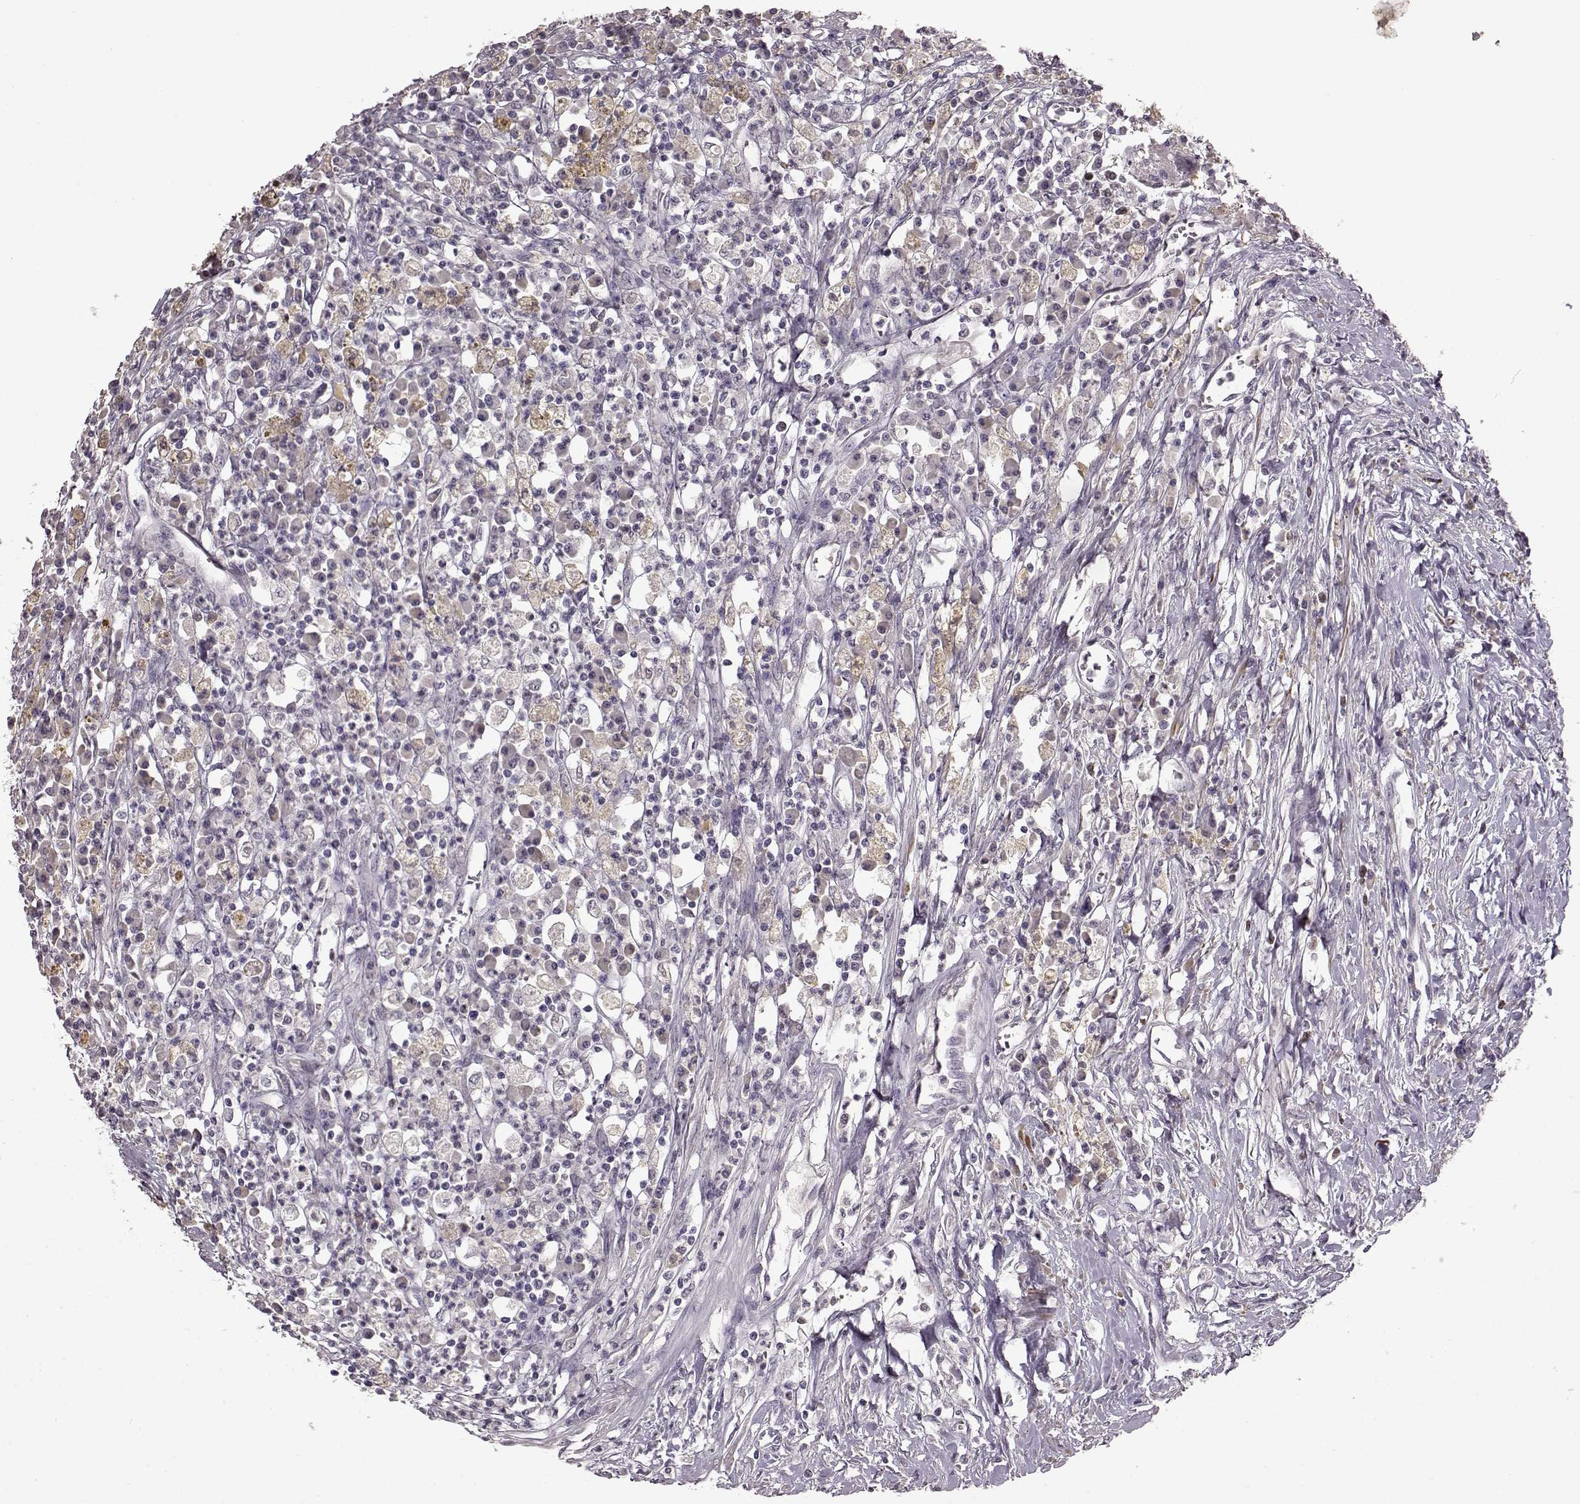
{"staining": {"intensity": "negative", "quantity": "none", "location": "none"}, "tissue": "colorectal cancer", "cell_type": "Tumor cells", "image_type": "cancer", "snomed": [{"axis": "morphology", "description": "Adenocarcinoma, NOS"}, {"axis": "topography", "description": "Rectum"}], "caption": "Tumor cells are negative for brown protein staining in colorectal cancer (adenocarcinoma). (Stains: DAB (3,3'-diaminobenzidine) IHC with hematoxylin counter stain, Microscopy: brightfield microscopy at high magnification).", "gene": "CNGA3", "patient": {"sex": "male", "age": 54}}